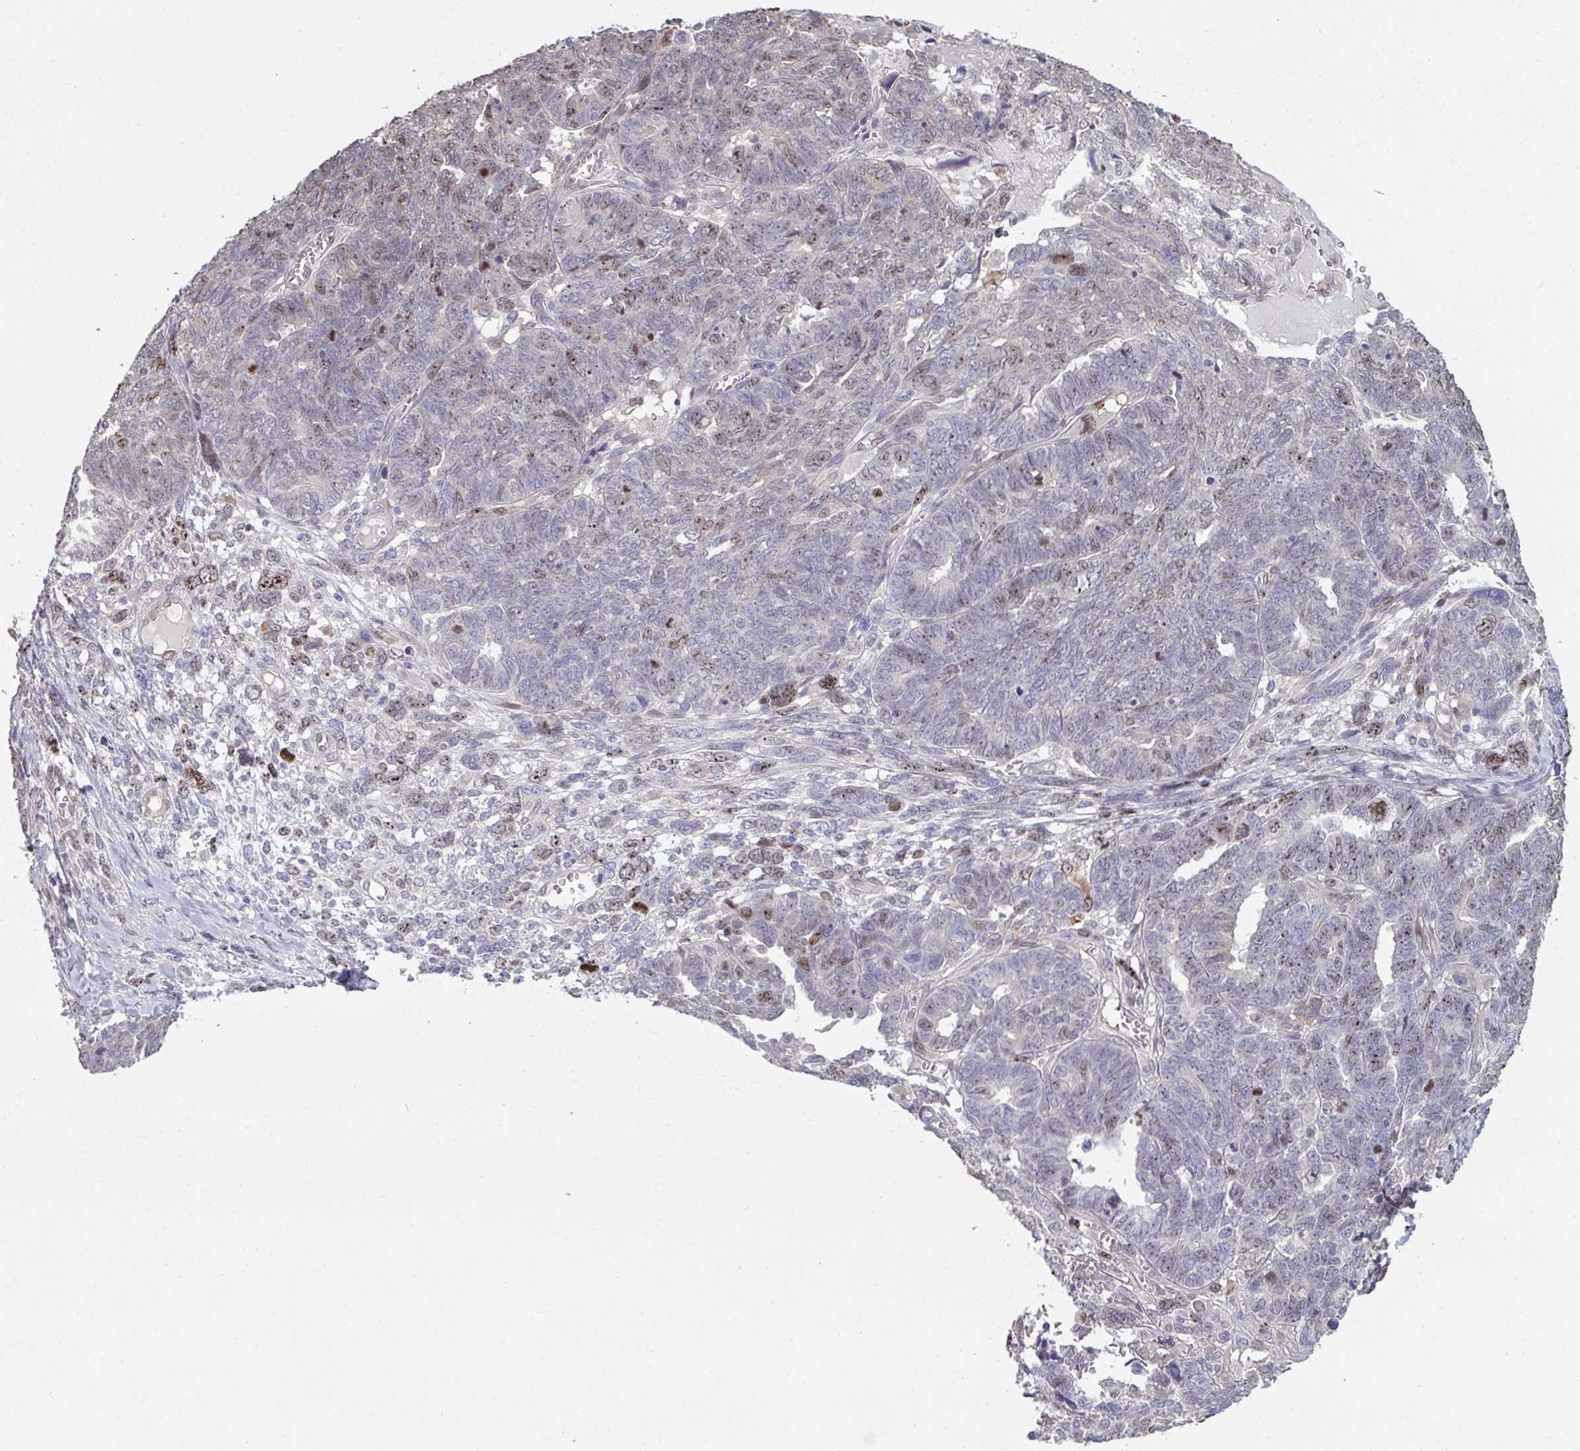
{"staining": {"intensity": "weak", "quantity": "<25%", "location": "nuclear"}, "tissue": "ovarian cancer", "cell_type": "Tumor cells", "image_type": "cancer", "snomed": [{"axis": "morphology", "description": "Cystadenocarcinoma, serous, NOS"}, {"axis": "topography", "description": "Ovary"}], "caption": "This is a micrograph of IHC staining of ovarian serous cystadenocarcinoma, which shows no expression in tumor cells.", "gene": "SETD7", "patient": {"sex": "female", "age": 79}}